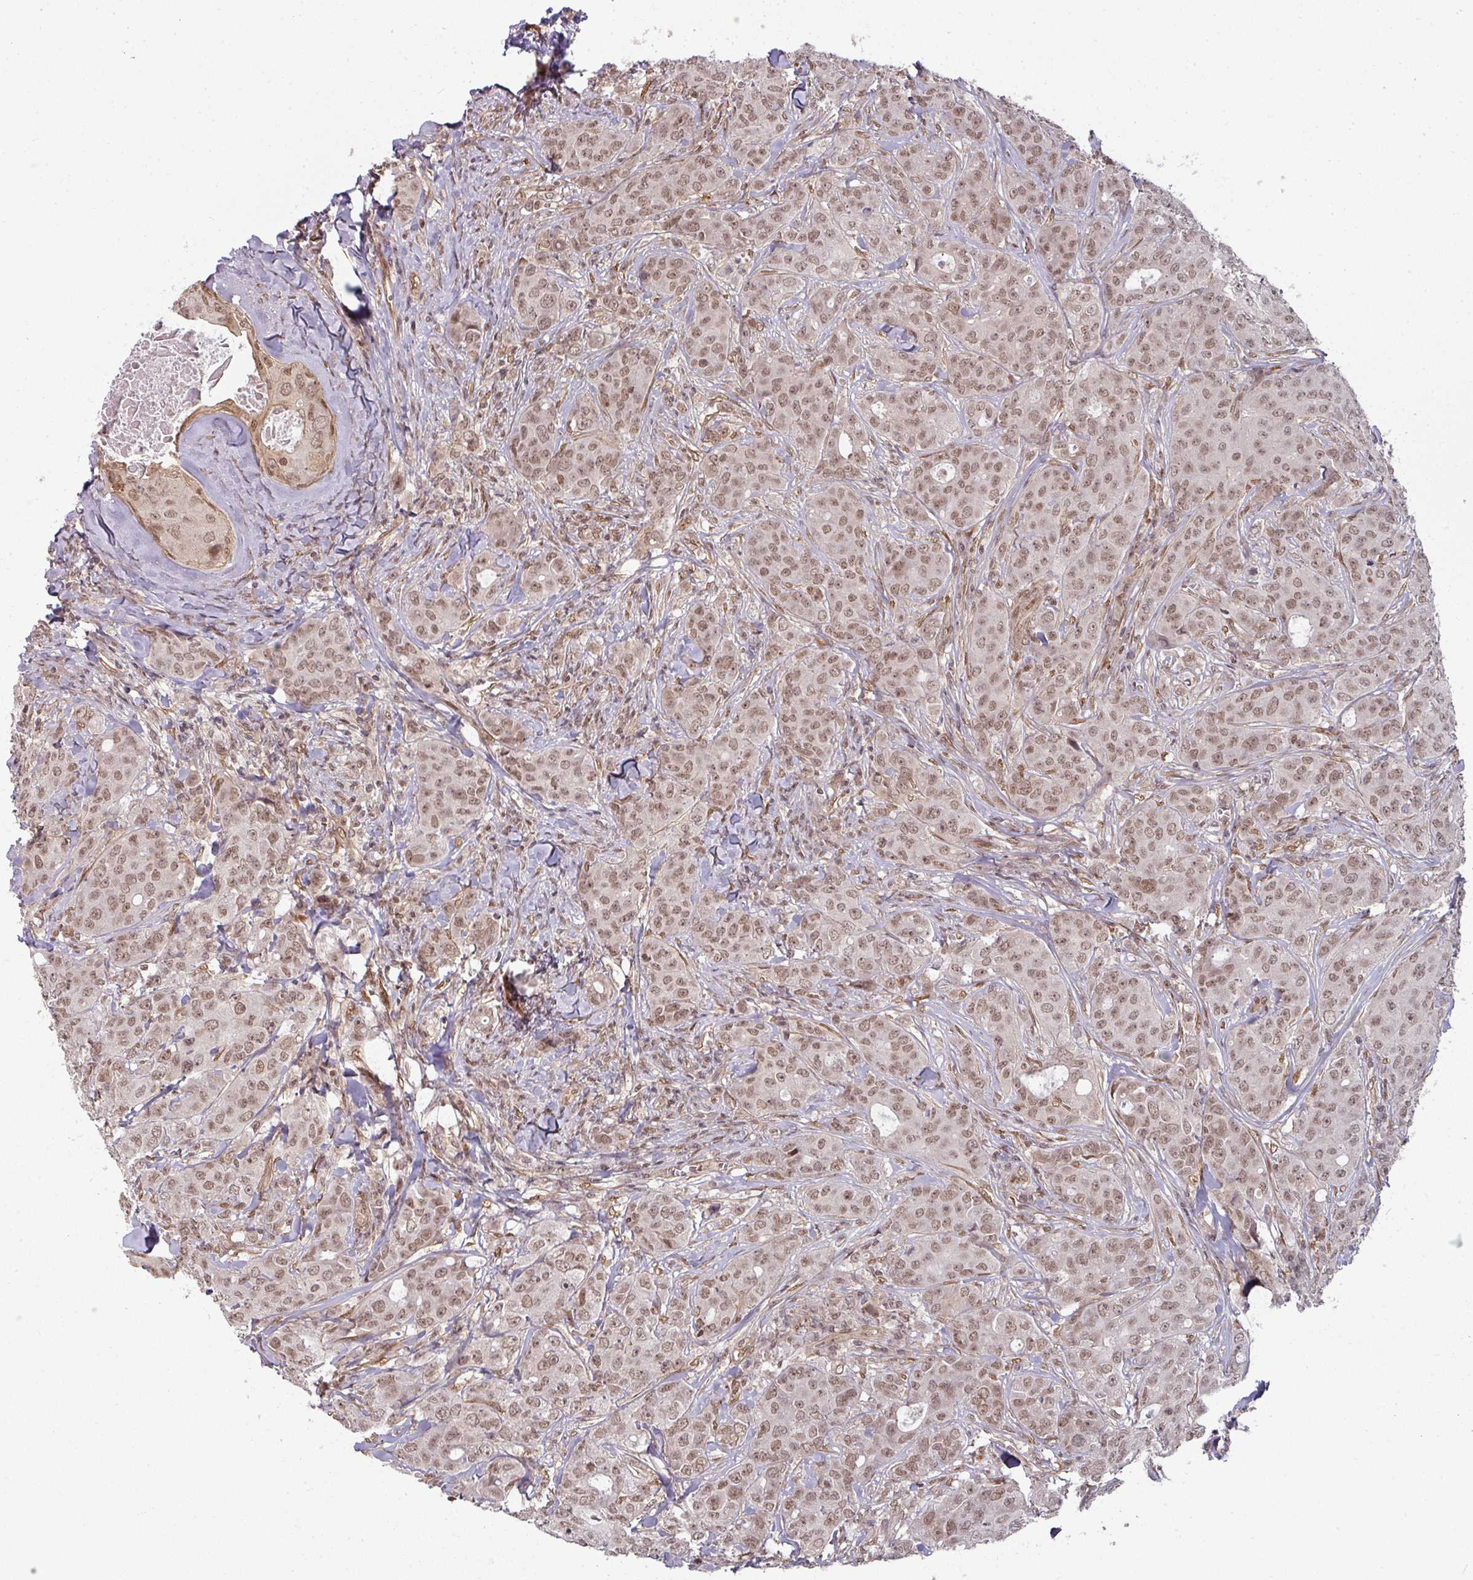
{"staining": {"intensity": "moderate", "quantity": ">75%", "location": "nuclear"}, "tissue": "breast cancer", "cell_type": "Tumor cells", "image_type": "cancer", "snomed": [{"axis": "morphology", "description": "Duct carcinoma"}, {"axis": "topography", "description": "Breast"}], "caption": "This image displays immunohistochemistry (IHC) staining of human breast invasive ductal carcinoma, with medium moderate nuclear expression in approximately >75% of tumor cells.", "gene": "SIK3", "patient": {"sex": "female", "age": 43}}